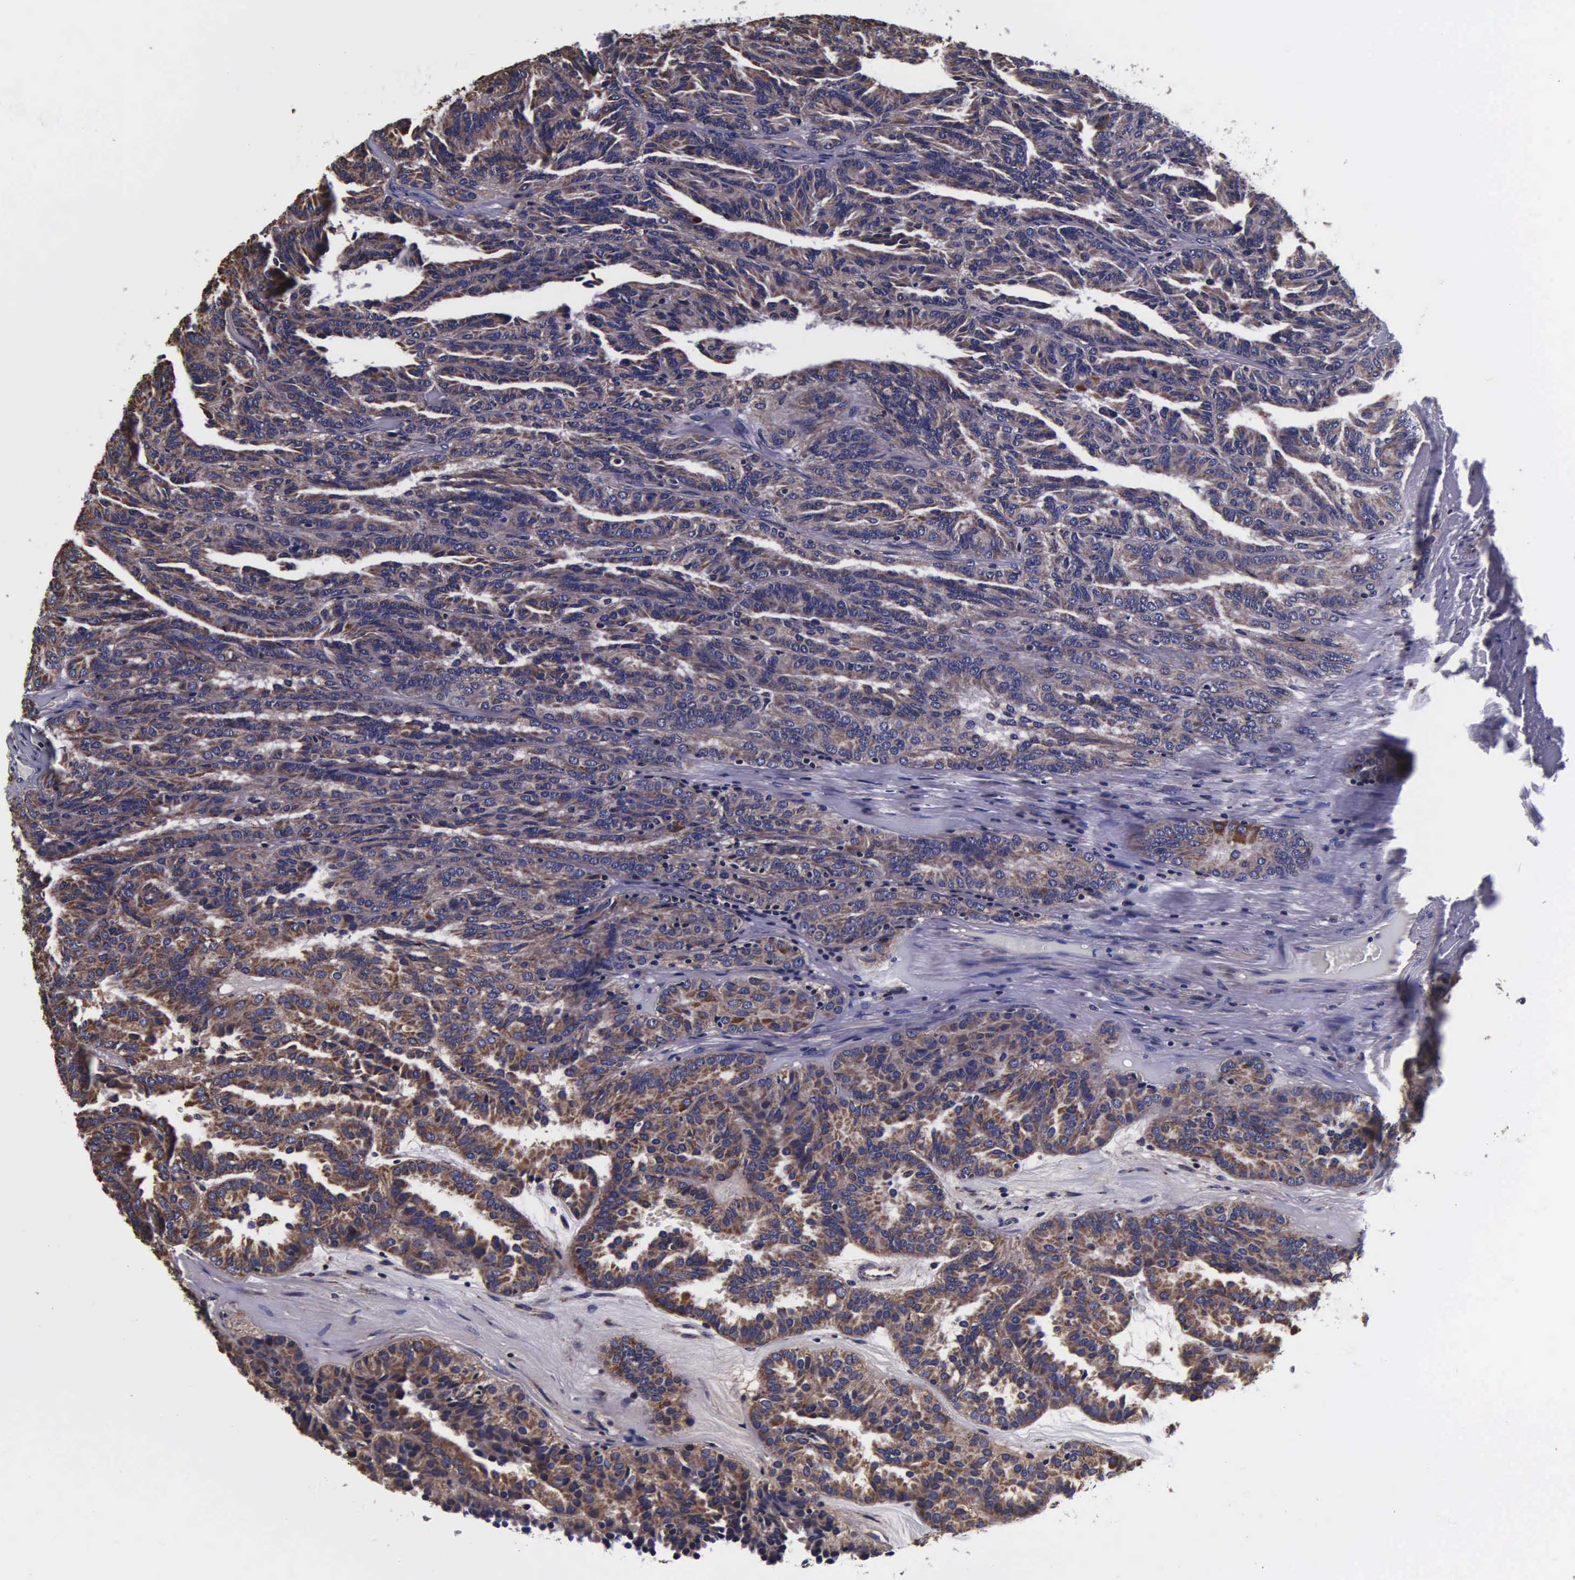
{"staining": {"intensity": "weak", "quantity": ">75%", "location": "cytoplasmic/membranous"}, "tissue": "renal cancer", "cell_type": "Tumor cells", "image_type": "cancer", "snomed": [{"axis": "morphology", "description": "Adenocarcinoma, NOS"}, {"axis": "topography", "description": "Kidney"}], "caption": "Immunohistochemical staining of adenocarcinoma (renal) shows weak cytoplasmic/membranous protein staining in approximately >75% of tumor cells.", "gene": "PSMA3", "patient": {"sex": "male", "age": 46}}